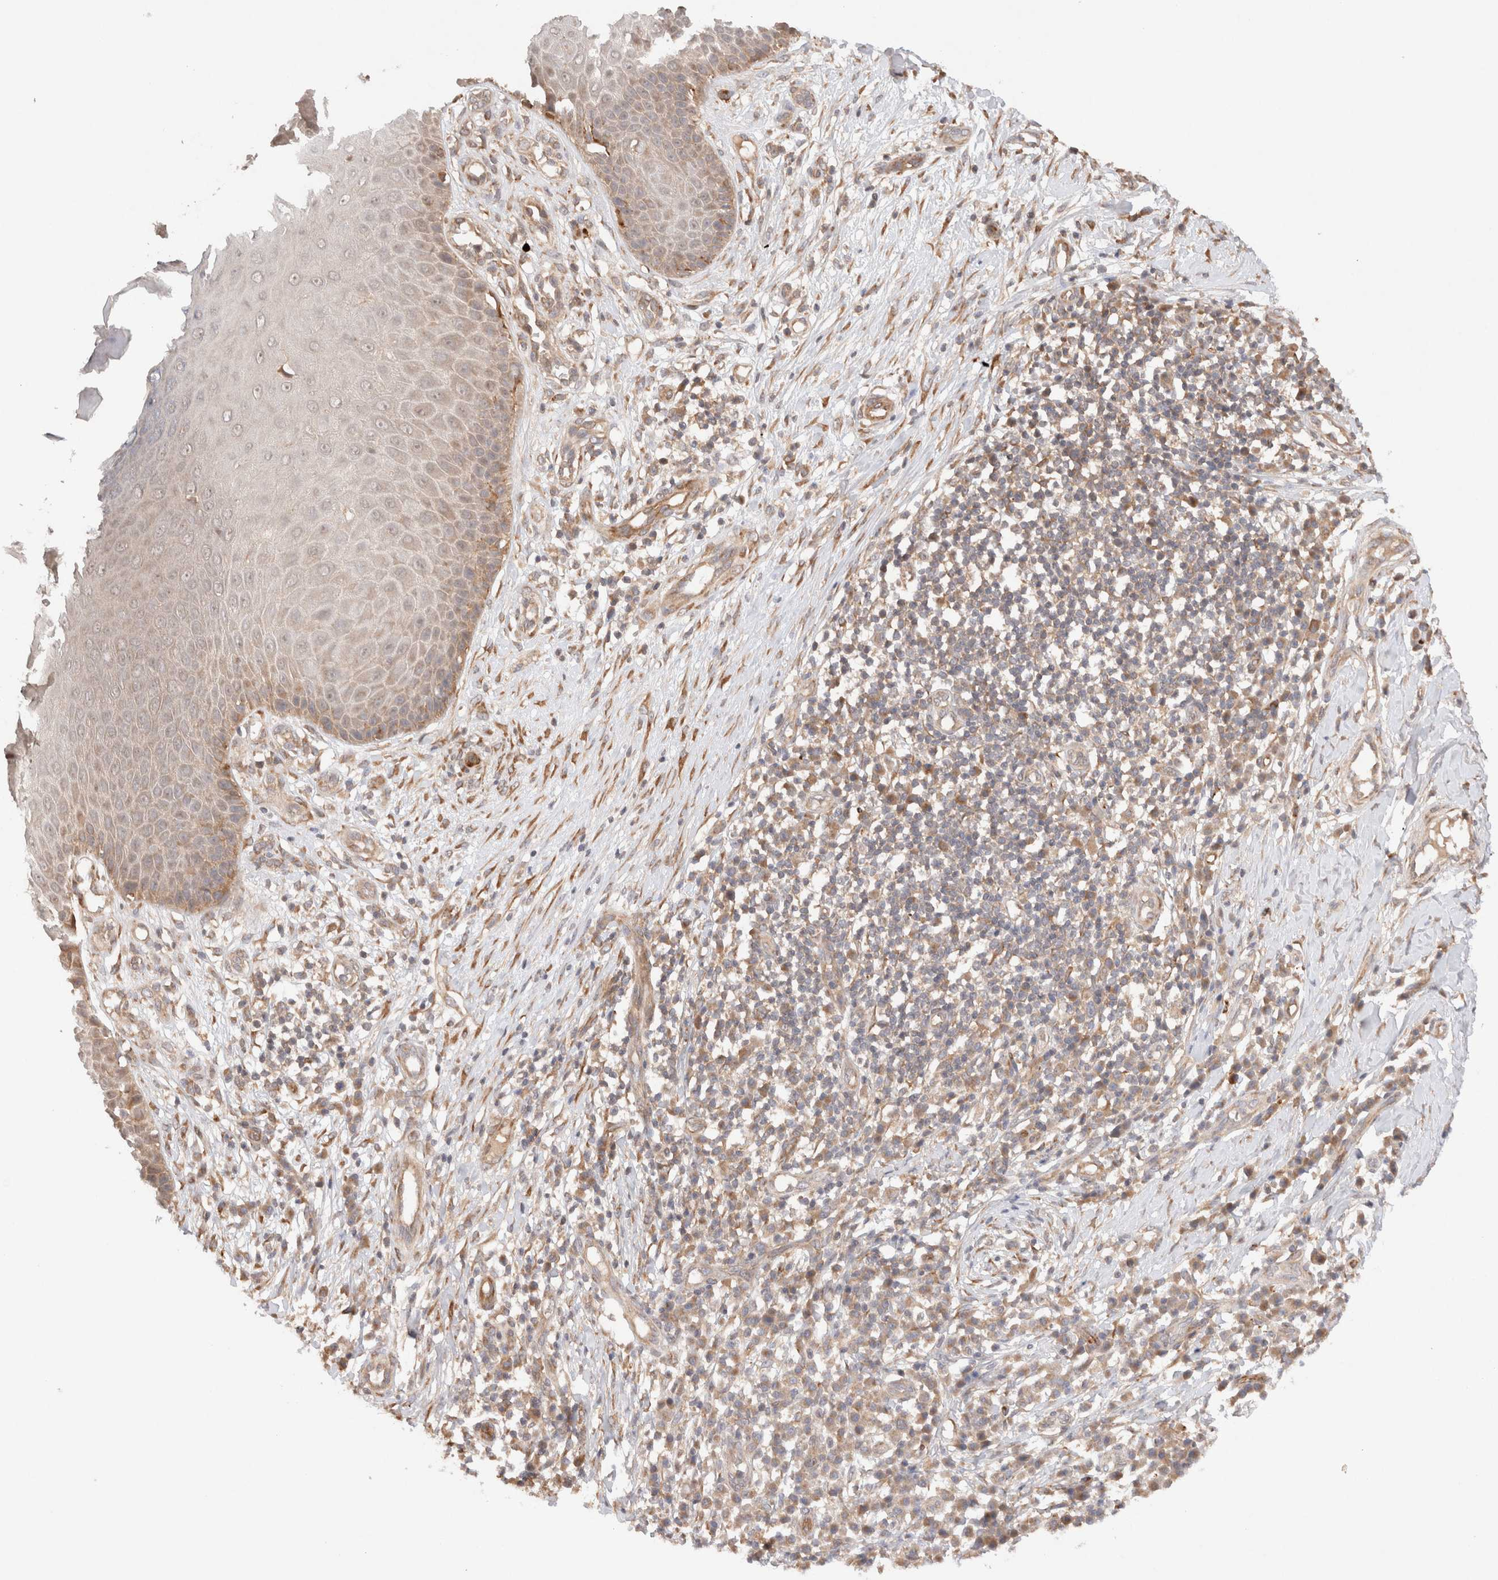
{"staining": {"intensity": "weak", "quantity": ">75%", "location": "cytoplasmic/membranous"}, "tissue": "skin cancer", "cell_type": "Tumor cells", "image_type": "cancer", "snomed": [{"axis": "morphology", "description": "Normal tissue, NOS"}, {"axis": "morphology", "description": "Basal cell carcinoma"}, {"axis": "topography", "description": "Skin"}], "caption": "A high-resolution histopathology image shows immunohistochemistry staining of basal cell carcinoma (skin), which shows weak cytoplasmic/membranous expression in about >75% of tumor cells. The staining was performed using DAB (3,3'-diaminobenzidine) to visualize the protein expression in brown, while the nuclei were stained in blue with hematoxylin (Magnification: 20x).", "gene": "KLHL20", "patient": {"sex": "male", "age": 67}}